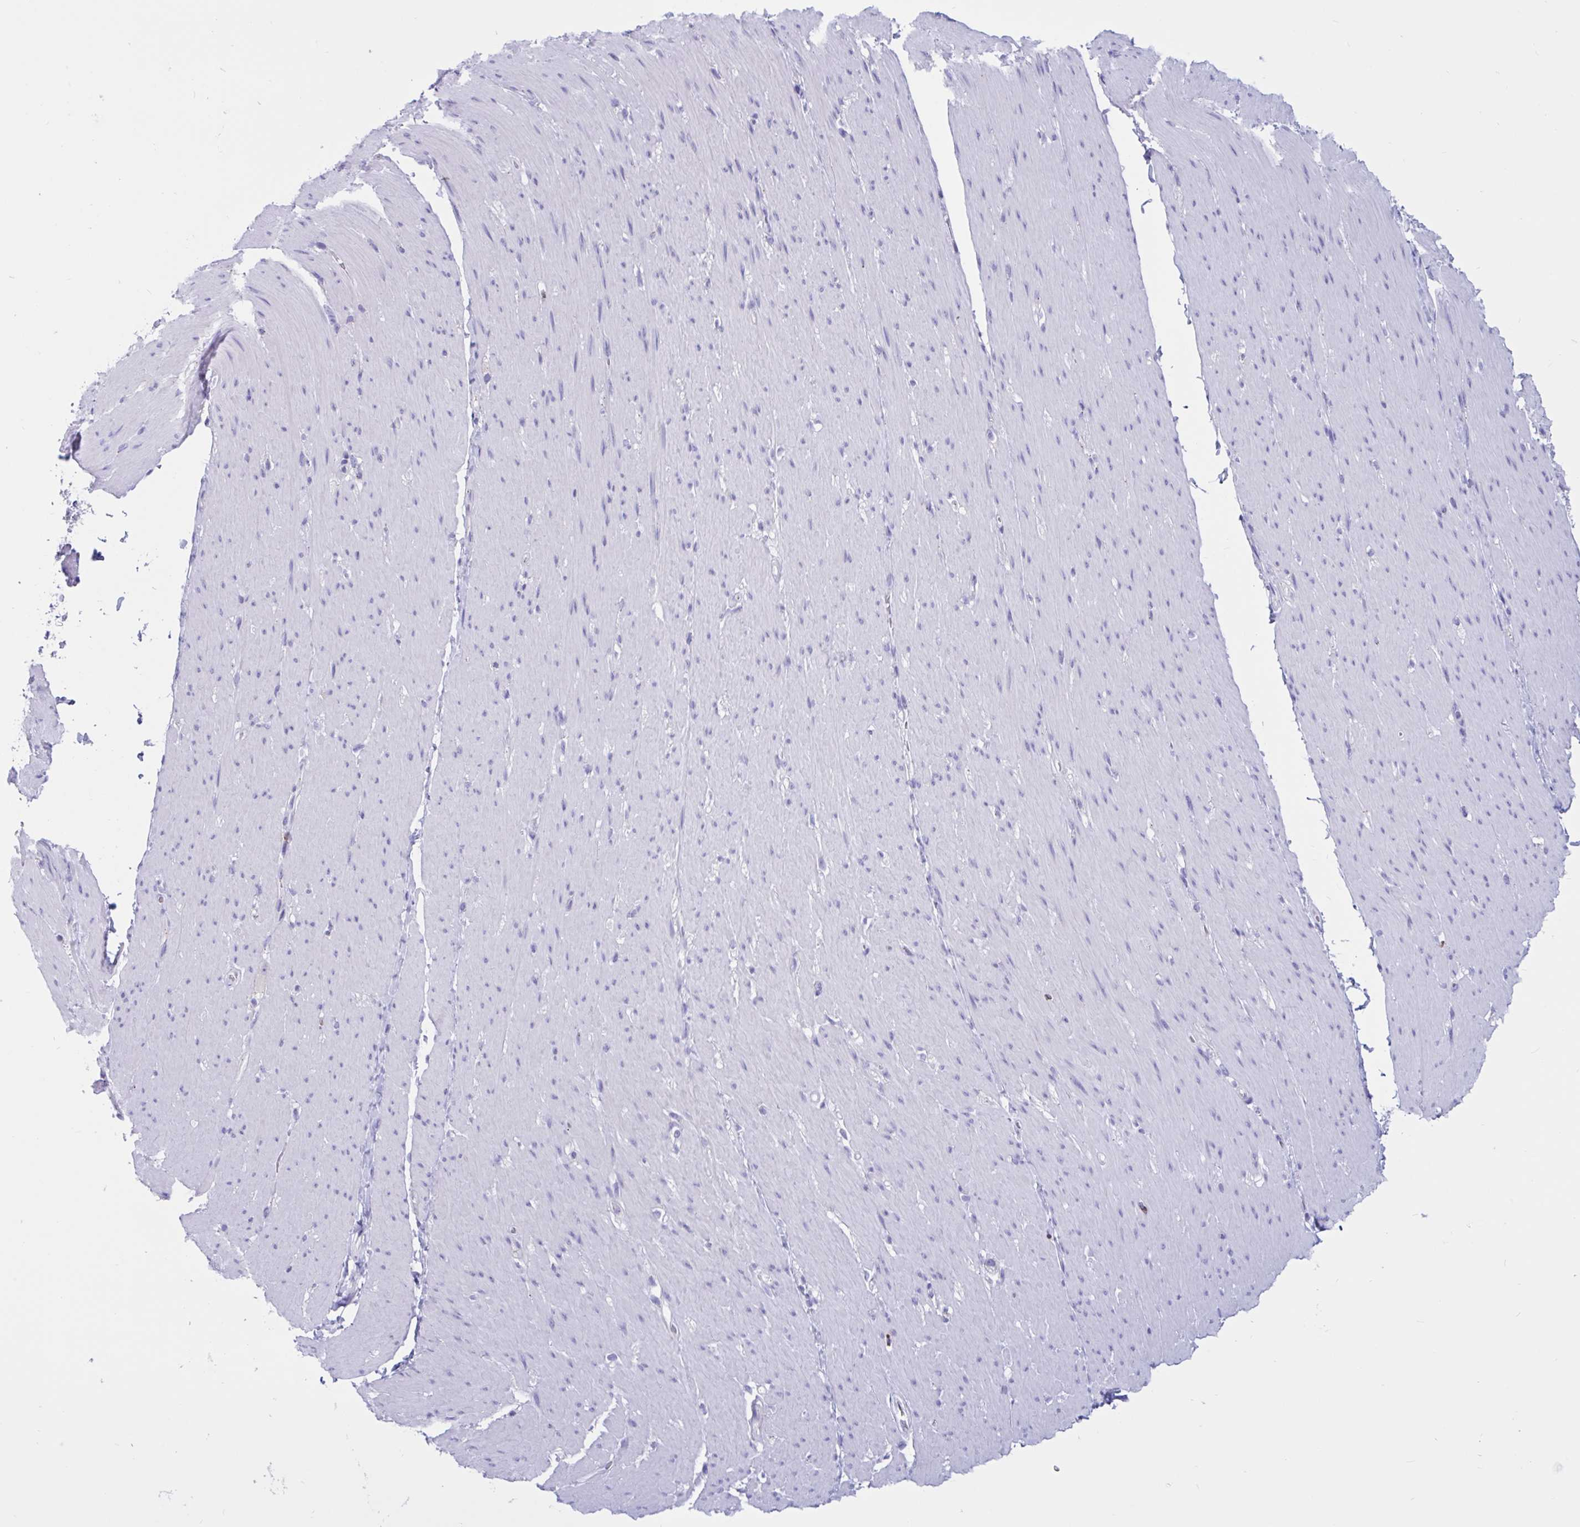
{"staining": {"intensity": "negative", "quantity": "none", "location": "none"}, "tissue": "smooth muscle", "cell_type": "Smooth muscle cells", "image_type": "normal", "snomed": [{"axis": "morphology", "description": "Normal tissue, NOS"}, {"axis": "topography", "description": "Smooth muscle"}, {"axis": "topography", "description": "Rectum"}], "caption": "DAB immunohistochemical staining of unremarkable human smooth muscle shows no significant positivity in smooth muscle cells.", "gene": "RNASE3", "patient": {"sex": "male", "age": 53}}